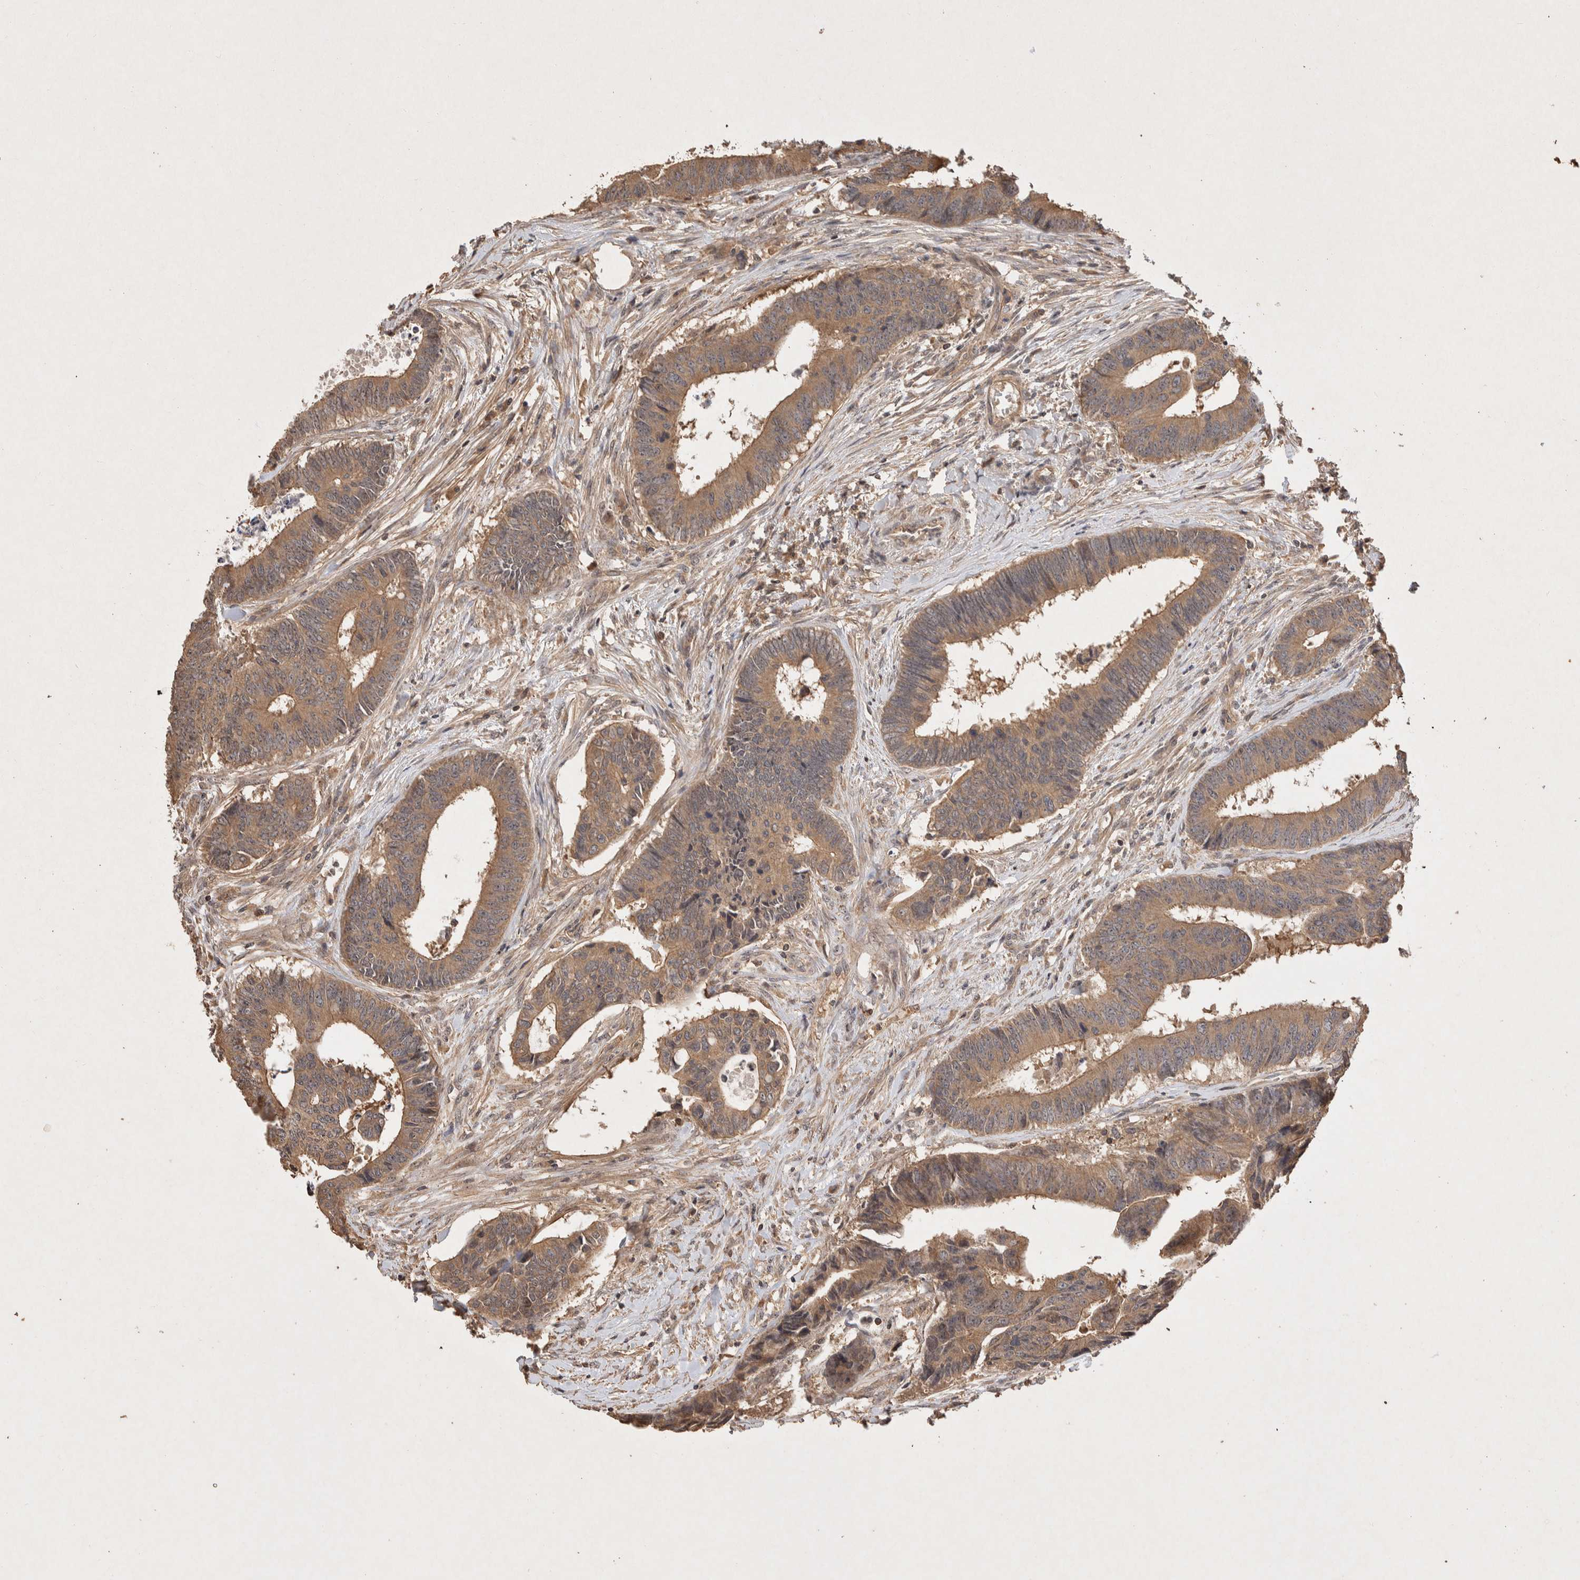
{"staining": {"intensity": "moderate", "quantity": ">75%", "location": "cytoplasmic/membranous"}, "tissue": "colorectal cancer", "cell_type": "Tumor cells", "image_type": "cancer", "snomed": [{"axis": "morphology", "description": "Adenocarcinoma, NOS"}, {"axis": "topography", "description": "Rectum"}], "caption": "The histopathology image displays a brown stain indicating the presence of a protein in the cytoplasmic/membranous of tumor cells in colorectal cancer.", "gene": "NSMAF", "patient": {"sex": "male", "age": 84}}